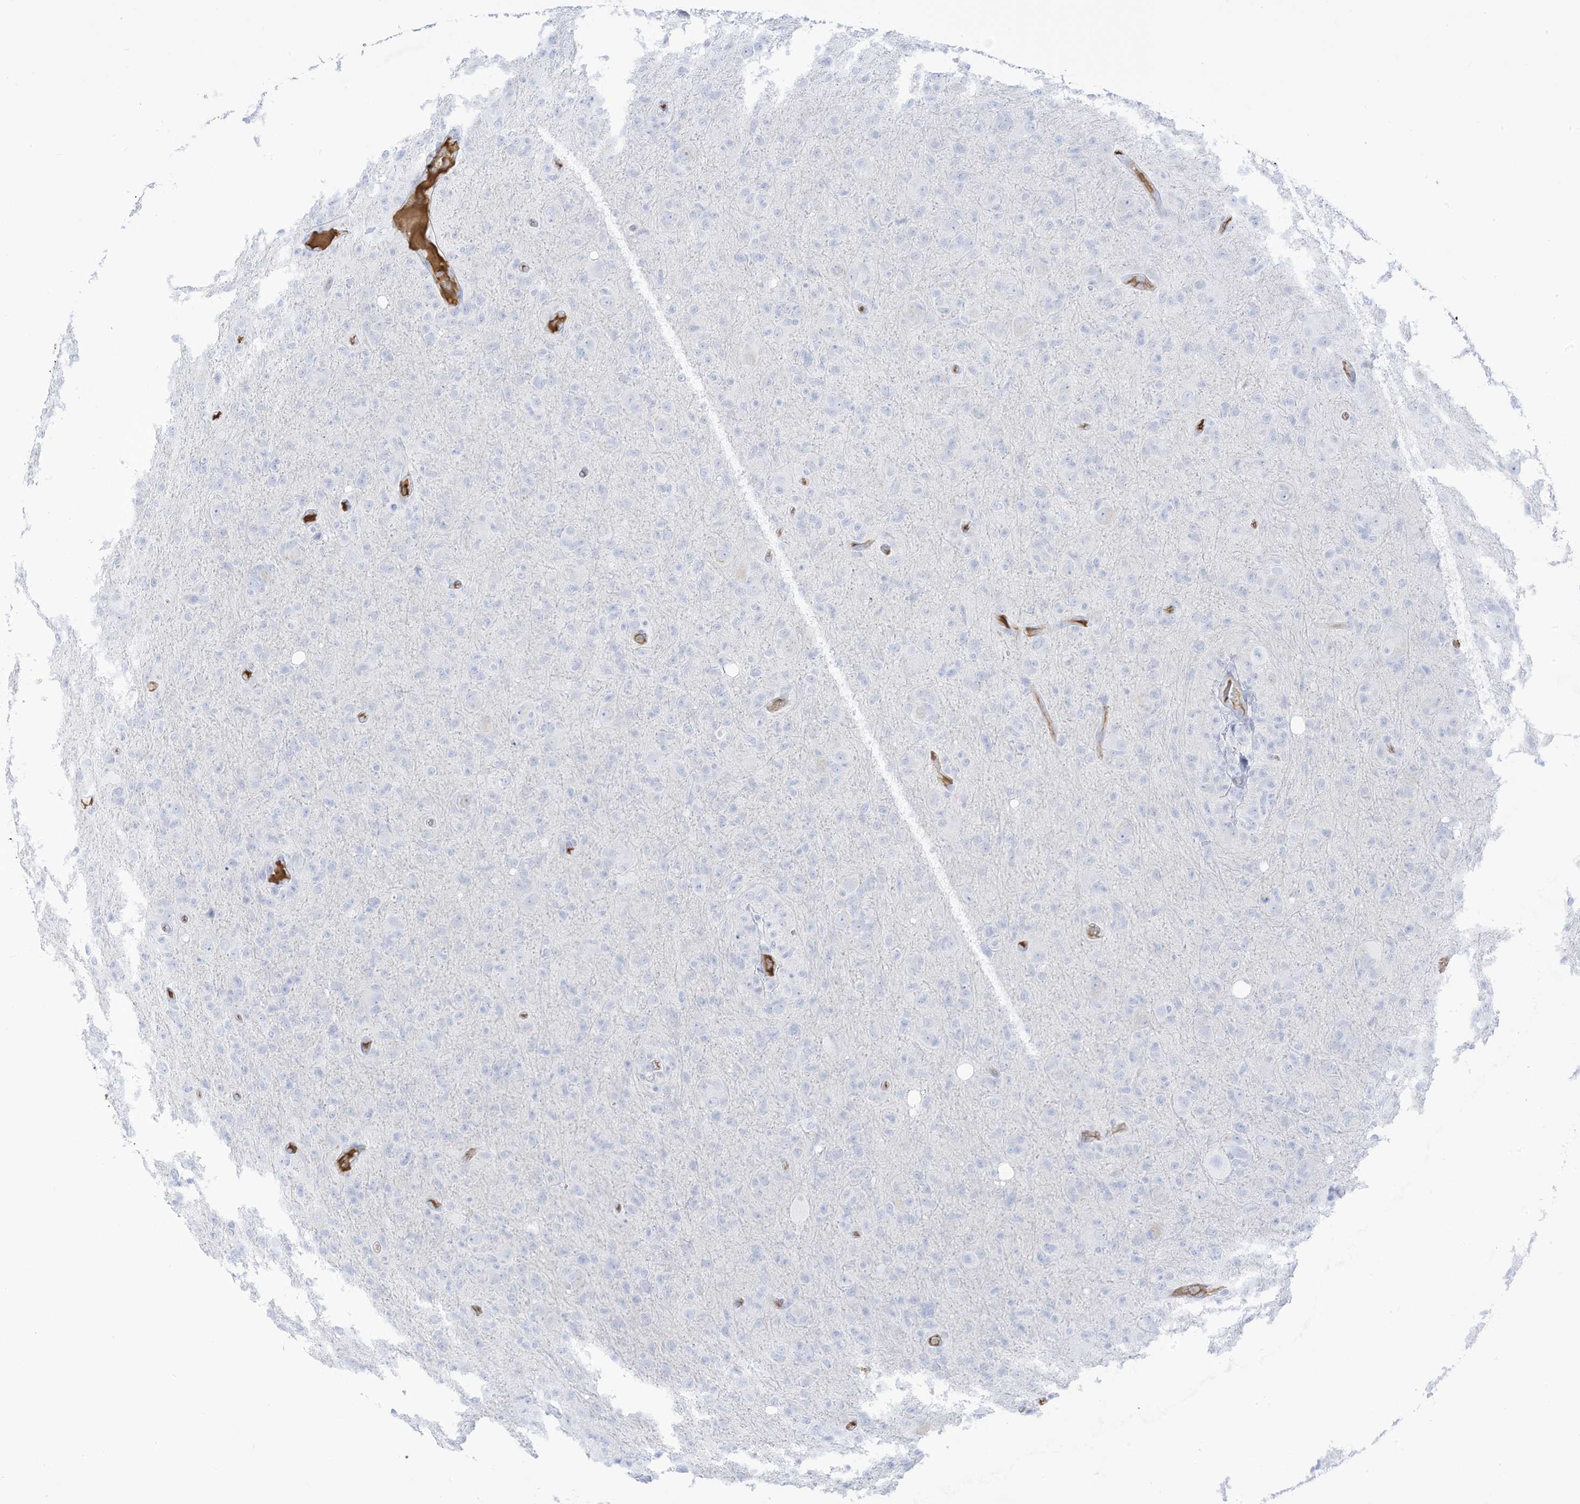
{"staining": {"intensity": "negative", "quantity": "none", "location": "none"}, "tissue": "glioma", "cell_type": "Tumor cells", "image_type": "cancer", "snomed": [{"axis": "morphology", "description": "Glioma, malignant, High grade"}, {"axis": "topography", "description": "Brain"}], "caption": "This is an IHC photomicrograph of human glioma. There is no staining in tumor cells.", "gene": "HSD17B13", "patient": {"sex": "female", "age": 57}}